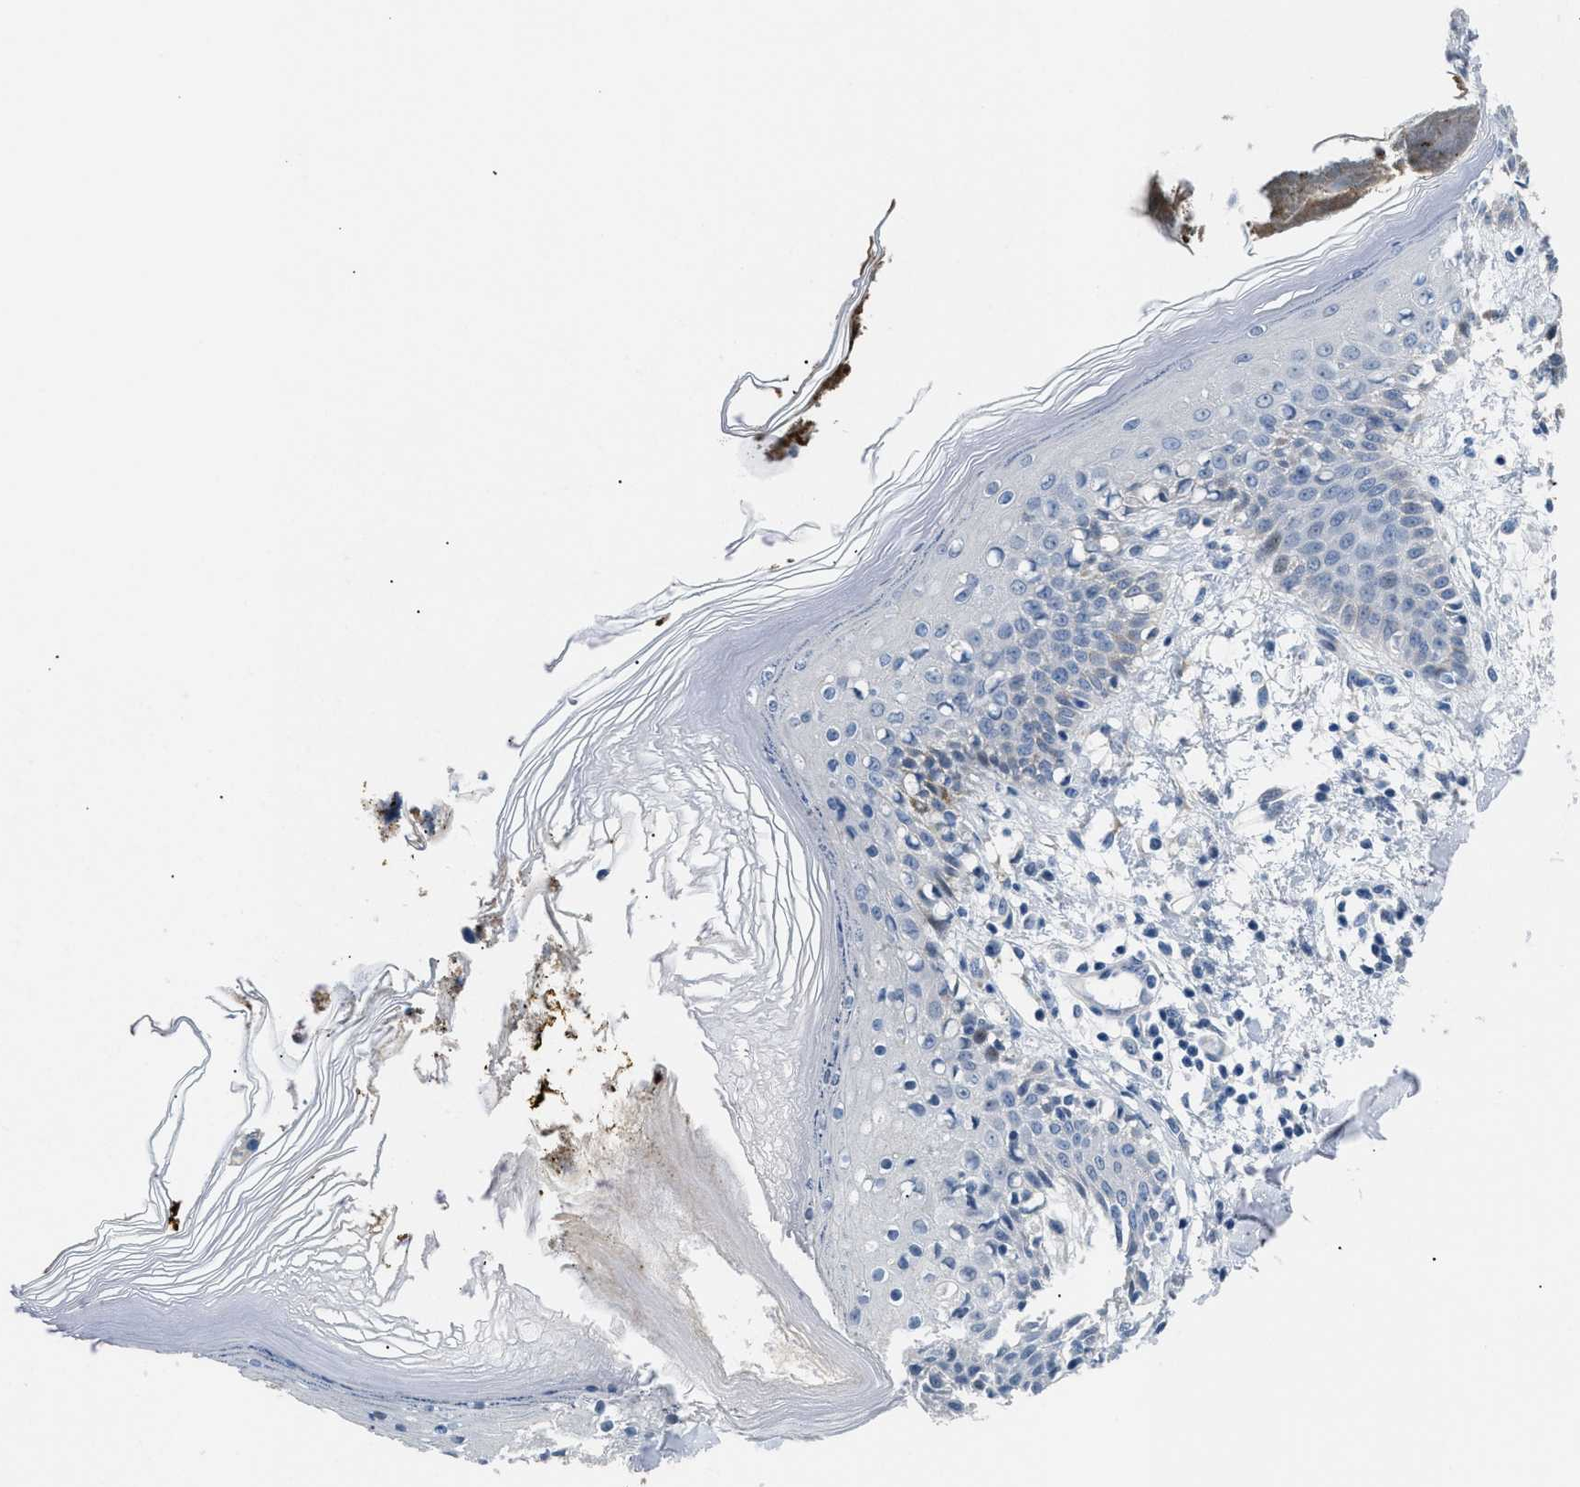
{"staining": {"intensity": "negative", "quantity": "none", "location": "none"}, "tissue": "skin", "cell_type": "Fibroblasts", "image_type": "normal", "snomed": [{"axis": "morphology", "description": "Normal tissue, NOS"}, {"axis": "topography", "description": "Skin"}], "caption": "Protein analysis of unremarkable skin displays no significant expression in fibroblasts.", "gene": "ICA1", "patient": {"sex": "male", "age": 53}}